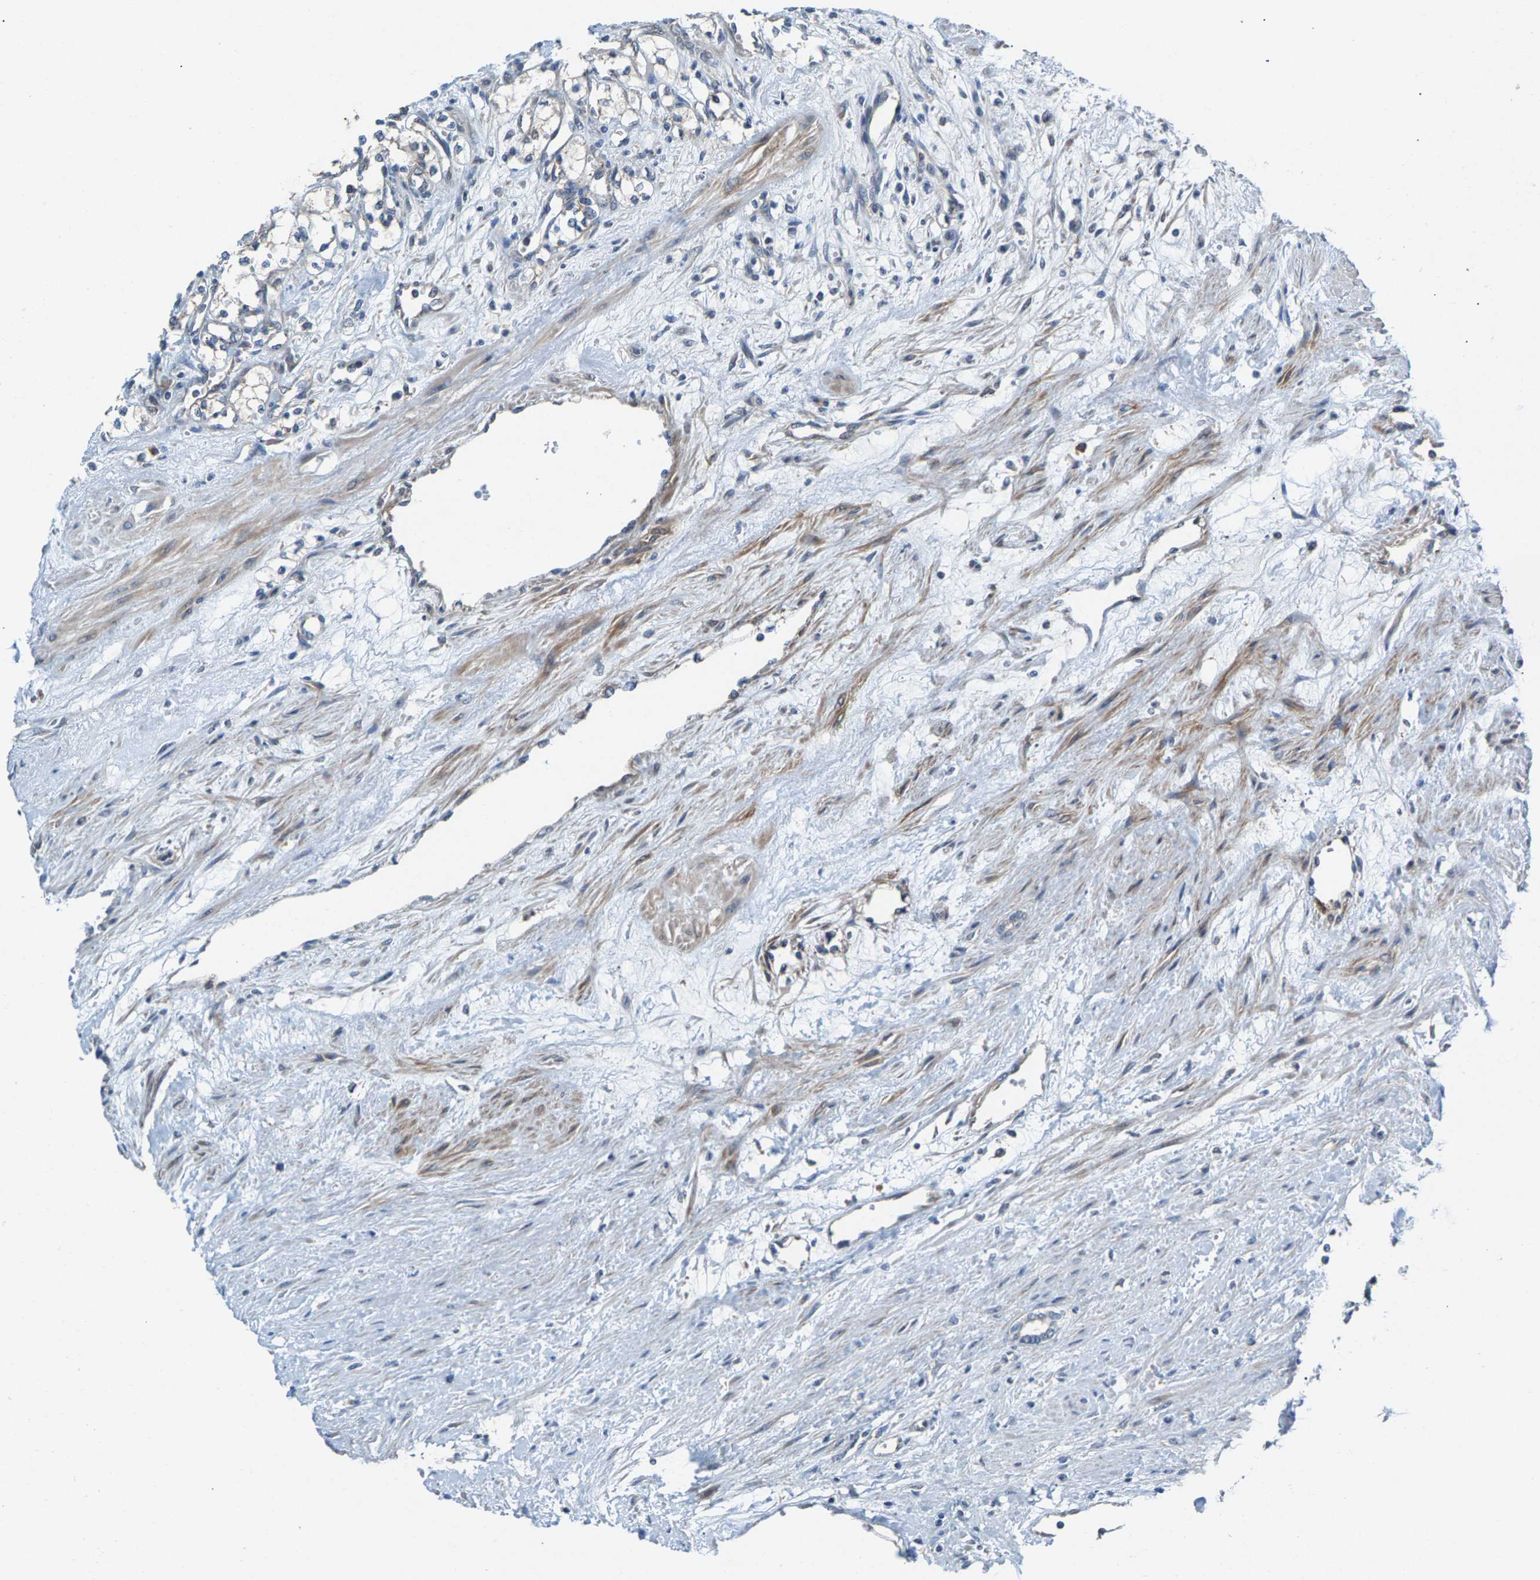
{"staining": {"intensity": "weak", "quantity": "<25%", "location": "cytoplasmic/membranous"}, "tissue": "renal cancer", "cell_type": "Tumor cells", "image_type": "cancer", "snomed": [{"axis": "morphology", "description": "Adenocarcinoma, NOS"}, {"axis": "topography", "description": "Kidney"}], "caption": "Immunohistochemistry (IHC) of human renal cancer displays no staining in tumor cells. (DAB (3,3'-diaminobenzidine) immunohistochemistry, high magnification).", "gene": "MRM1", "patient": {"sex": "male", "age": 59}}